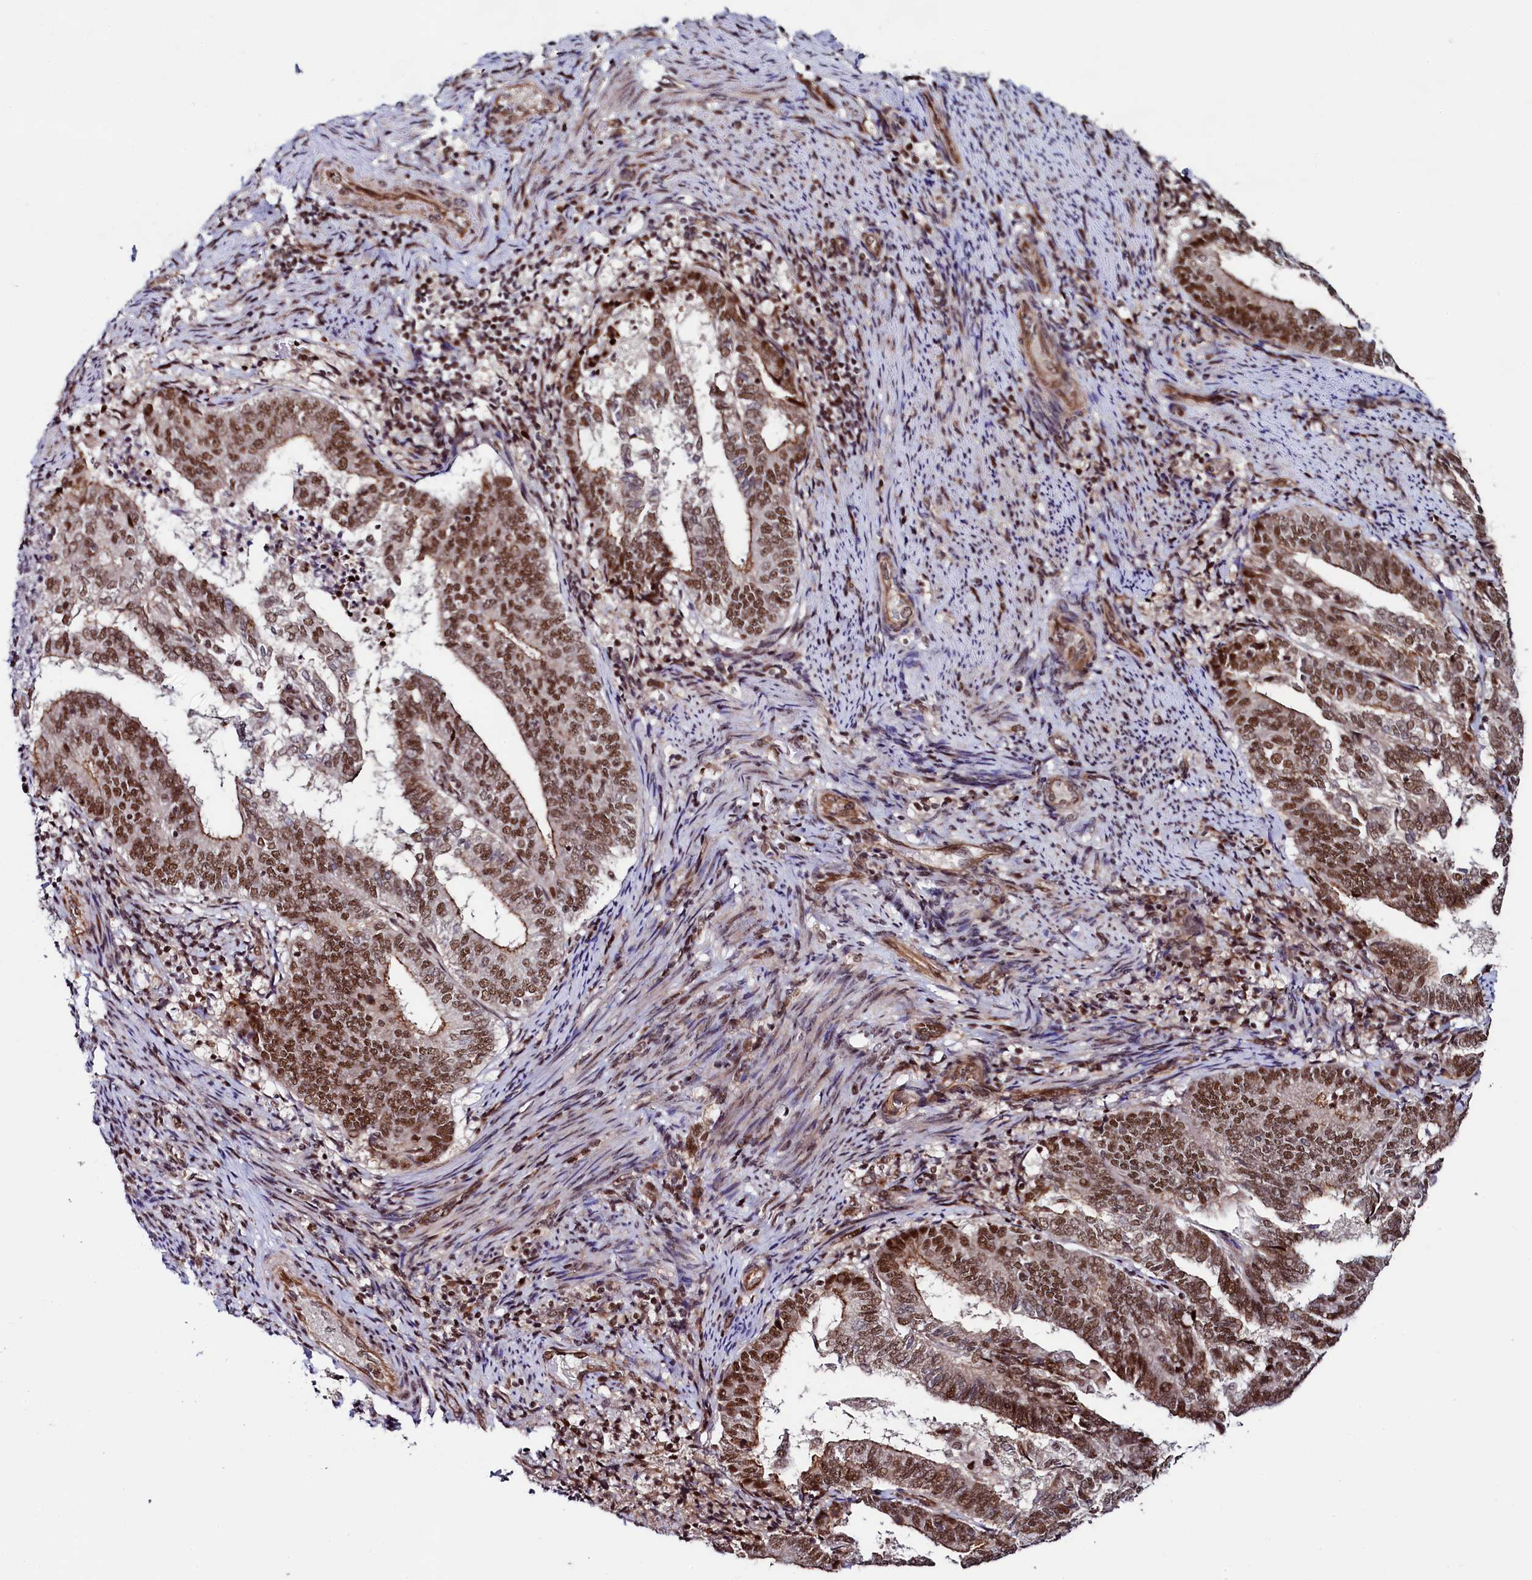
{"staining": {"intensity": "moderate", "quantity": ">75%", "location": "cytoplasmic/membranous,nuclear"}, "tissue": "endometrial cancer", "cell_type": "Tumor cells", "image_type": "cancer", "snomed": [{"axis": "morphology", "description": "Adenocarcinoma, NOS"}, {"axis": "topography", "description": "Endometrium"}], "caption": "This image exhibits IHC staining of human endometrial adenocarcinoma, with medium moderate cytoplasmic/membranous and nuclear expression in about >75% of tumor cells.", "gene": "LEO1", "patient": {"sex": "female", "age": 80}}